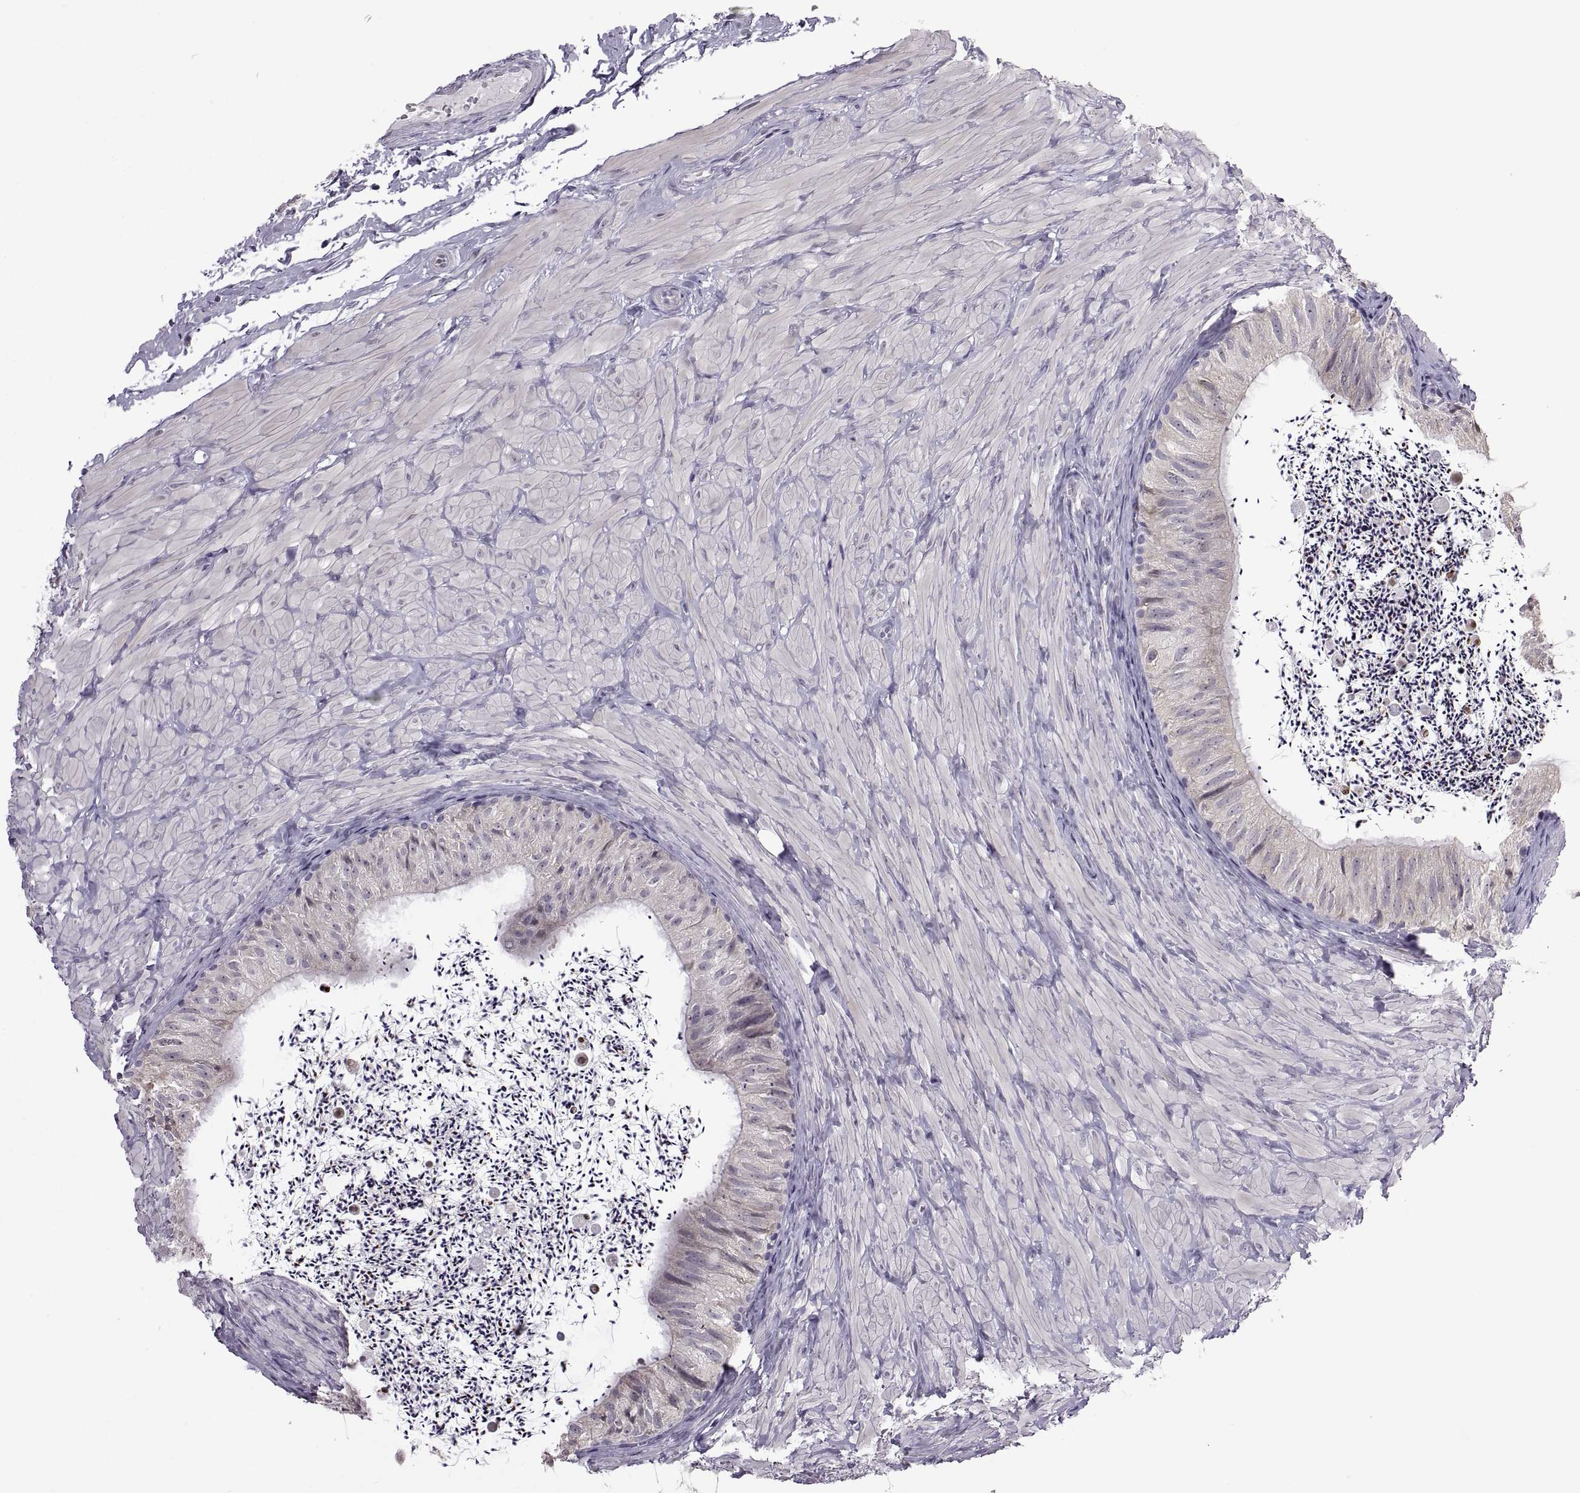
{"staining": {"intensity": "weak", "quantity": "<25%", "location": "cytoplasmic/membranous"}, "tissue": "epididymis", "cell_type": "Glandular cells", "image_type": "normal", "snomed": [{"axis": "morphology", "description": "Normal tissue, NOS"}, {"axis": "topography", "description": "Epididymis"}], "caption": "Glandular cells show no significant expression in unremarkable epididymis. Brightfield microscopy of immunohistochemistry stained with DAB (brown) and hematoxylin (blue), captured at high magnification.", "gene": "FAM170A", "patient": {"sex": "male", "age": 32}}